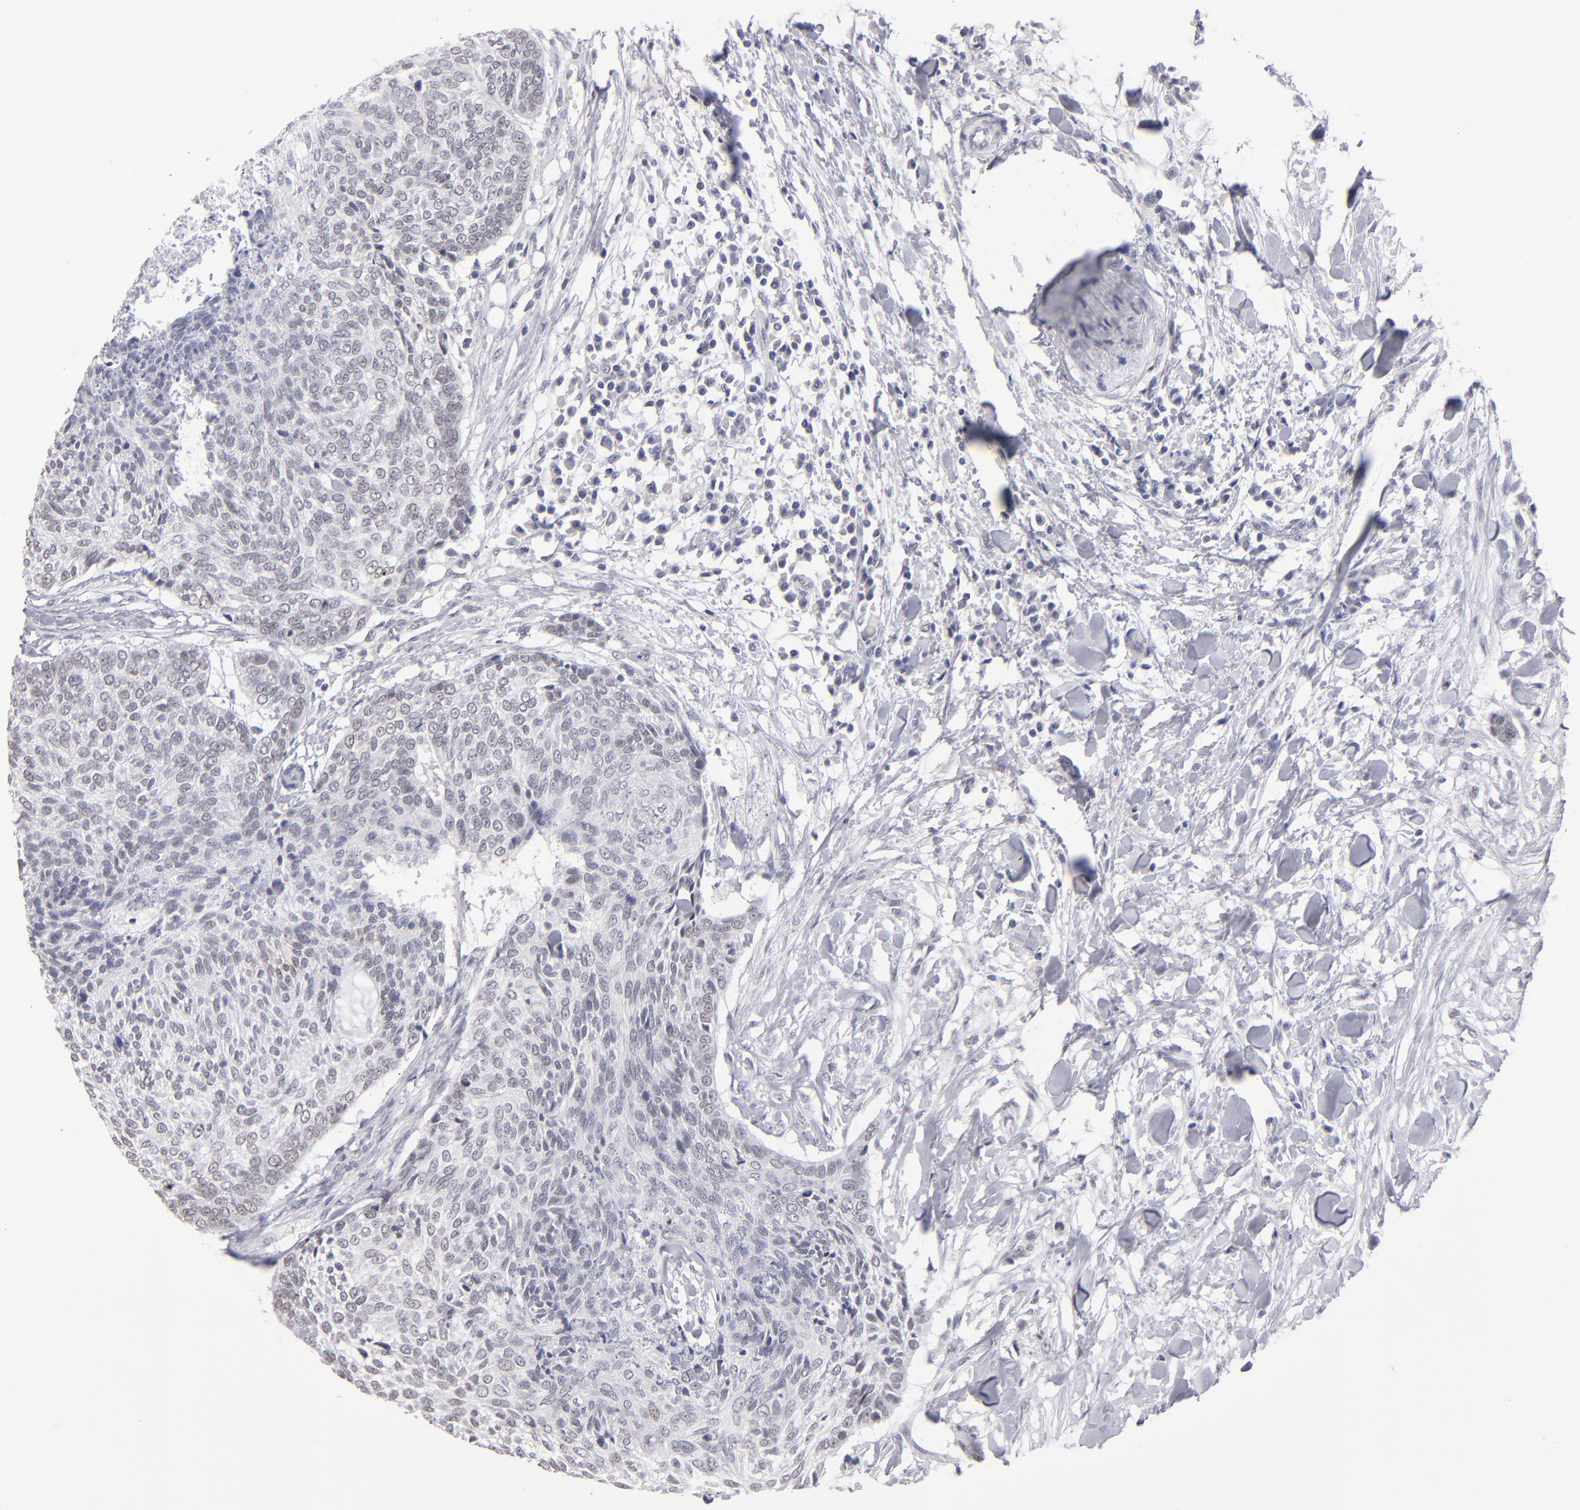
{"staining": {"intensity": "weak", "quantity": "25%-75%", "location": "nuclear"}, "tissue": "head and neck cancer", "cell_type": "Tumor cells", "image_type": "cancer", "snomed": [{"axis": "morphology", "description": "Squamous cell carcinoma, NOS"}, {"axis": "topography", "description": "Salivary gland"}, {"axis": "topography", "description": "Head-Neck"}], "caption": "Protein expression analysis of head and neck squamous cell carcinoma displays weak nuclear staining in approximately 25%-75% of tumor cells. (DAB = brown stain, brightfield microscopy at high magnification).", "gene": "TEX11", "patient": {"sex": "male", "age": 70}}